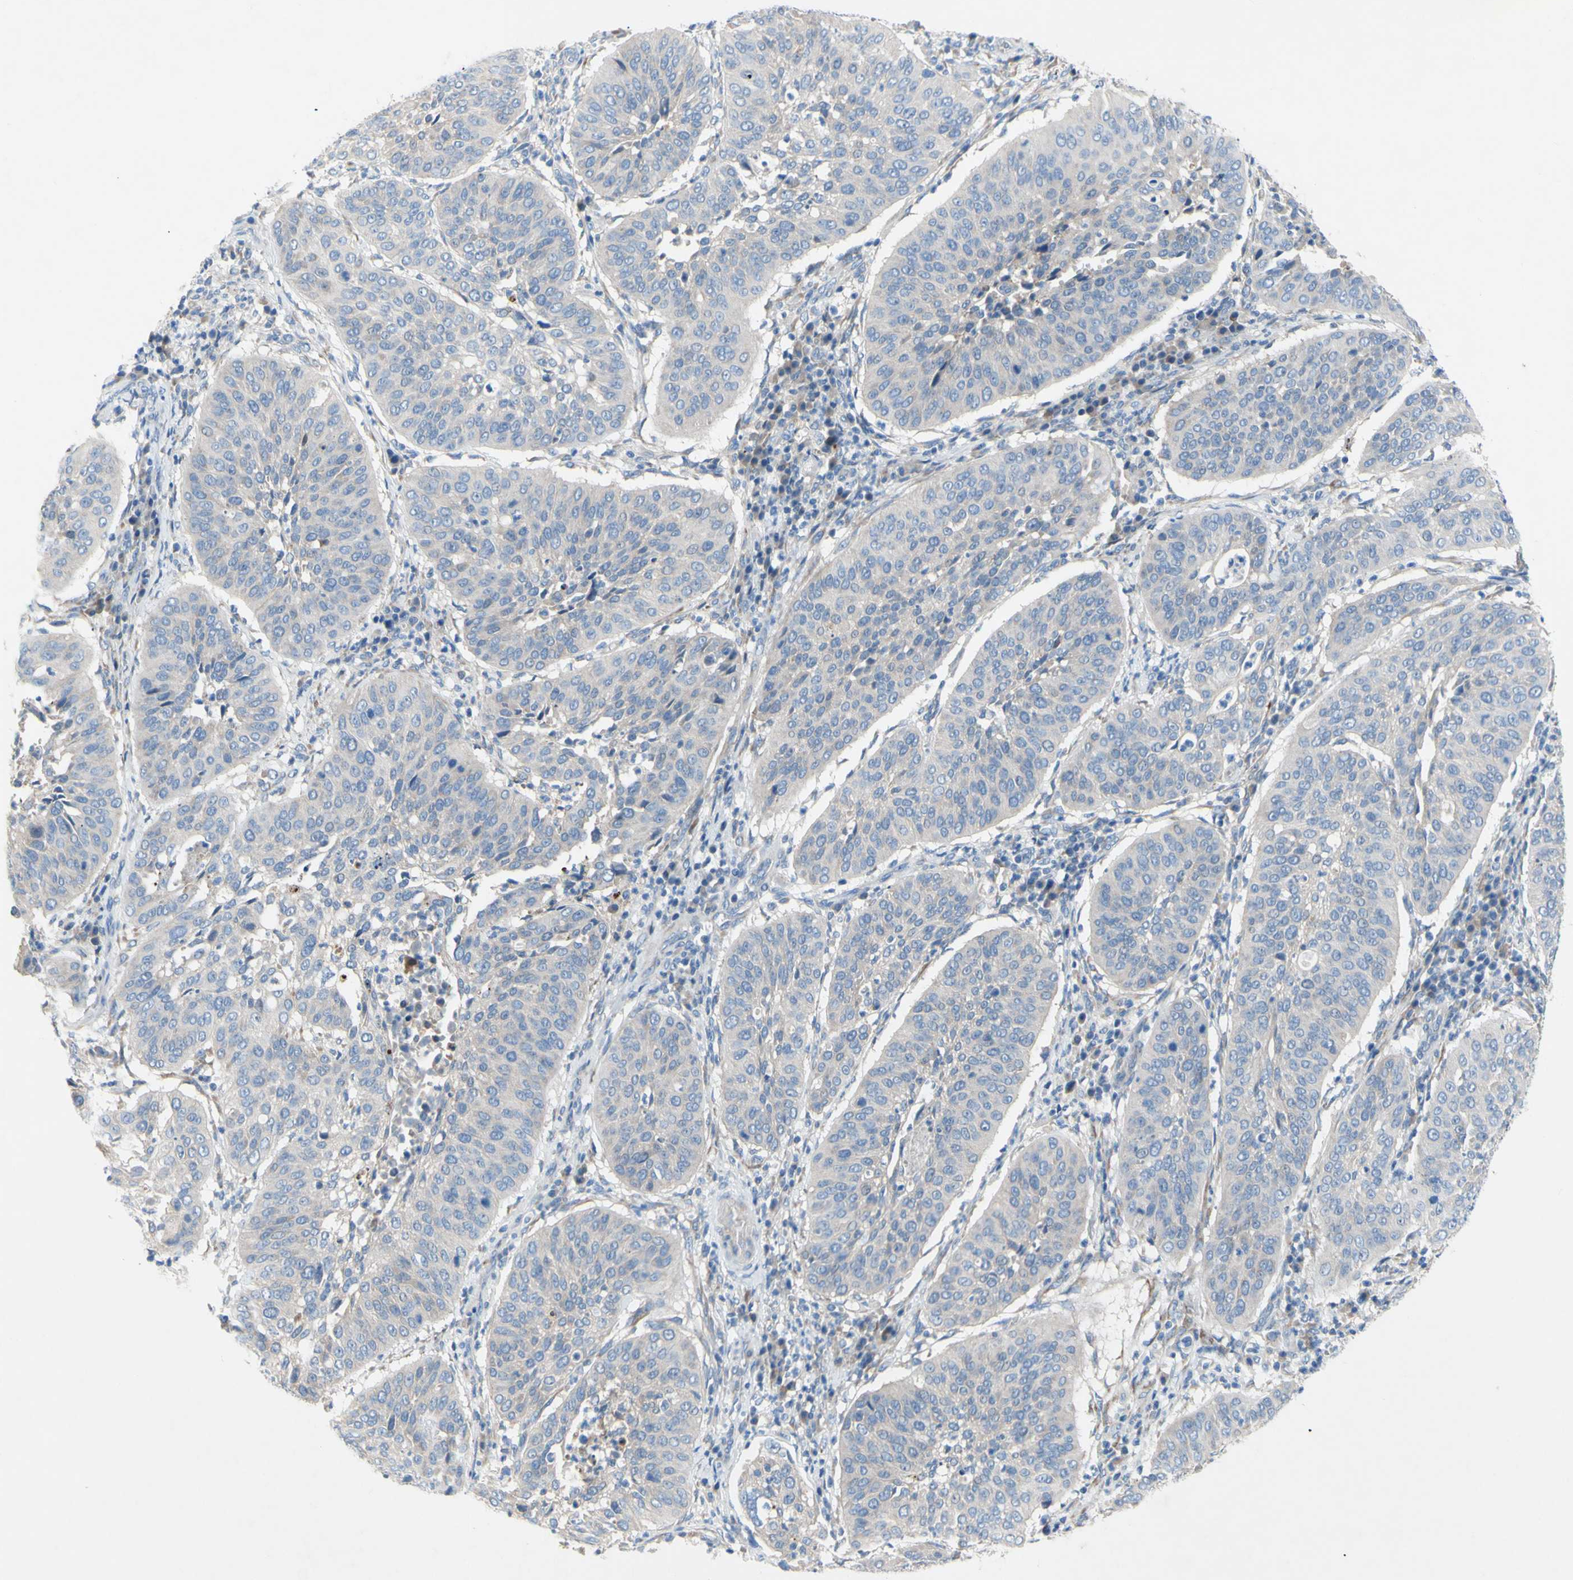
{"staining": {"intensity": "negative", "quantity": "none", "location": "none"}, "tissue": "cervical cancer", "cell_type": "Tumor cells", "image_type": "cancer", "snomed": [{"axis": "morphology", "description": "Normal tissue, NOS"}, {"axis": "morphology", "description": "Squamous cell carcinoma, NOS"}, {"axis": "topography", "description": "Cervix"}], "caption": "High power microscopy micrograph of an immunohistochemistry micrograph of squamous cell carcinoma (cervical), revealing no significant expression in tumor cells.", "gene": "TMIGD2", "patient": {"sex": "female", "age": 39}}